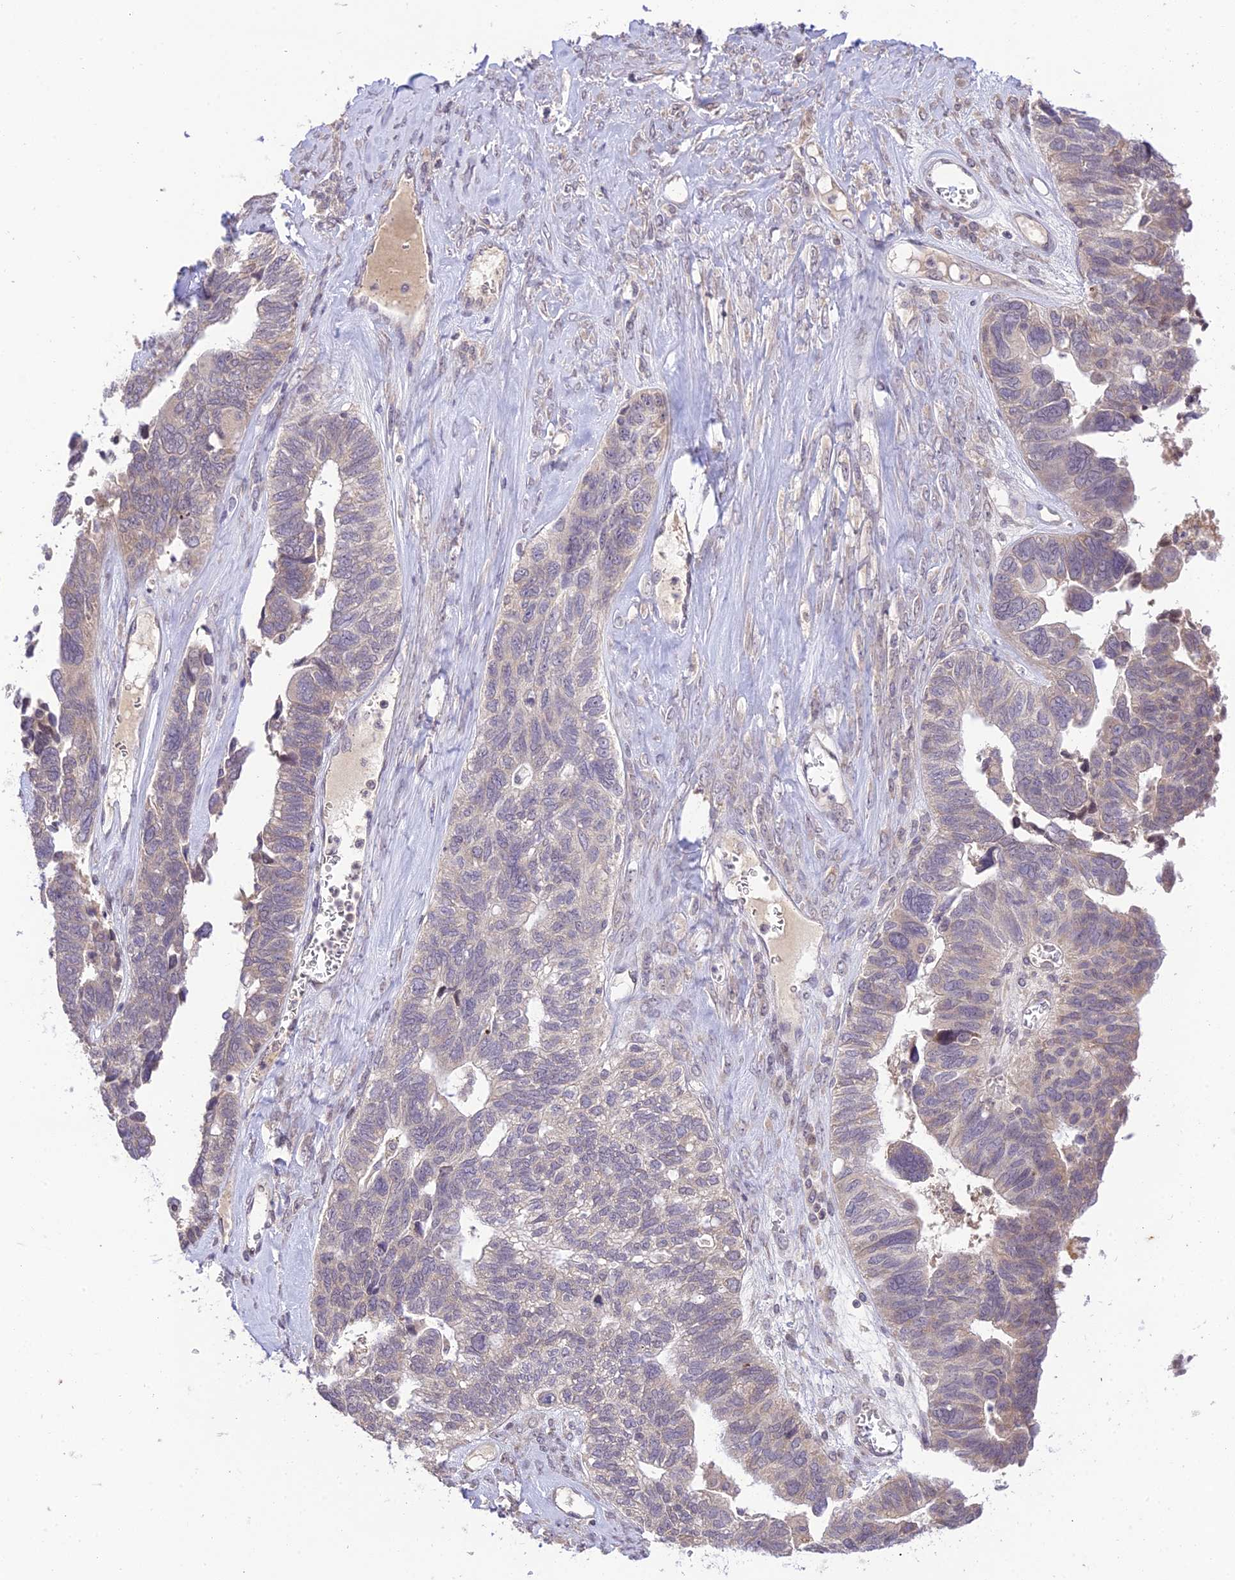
{"staining": {"intensity": "negative", "quantity": "none", "location": "none"}, "tissue": "ovarian cancer", "cell_type": "Tumor cells", "image_type": "cancer", "snomed": [{"axis": "morphology", "description": "Cystadenocarcinoma, serous, NOS"}, {"axis": "topography", "description": "Ovary"}], "caption": "Immunohistochemistry (IHC) micrograph of ovarian cancer (serous cystadenocarcinoma) stained for a protein (brown), which reveals no staining in tumor cells. (IHC, brightfield microscopy, high magnification).", "gene": "TEKT1", "patient": {"sex": "female", "age": 79}}